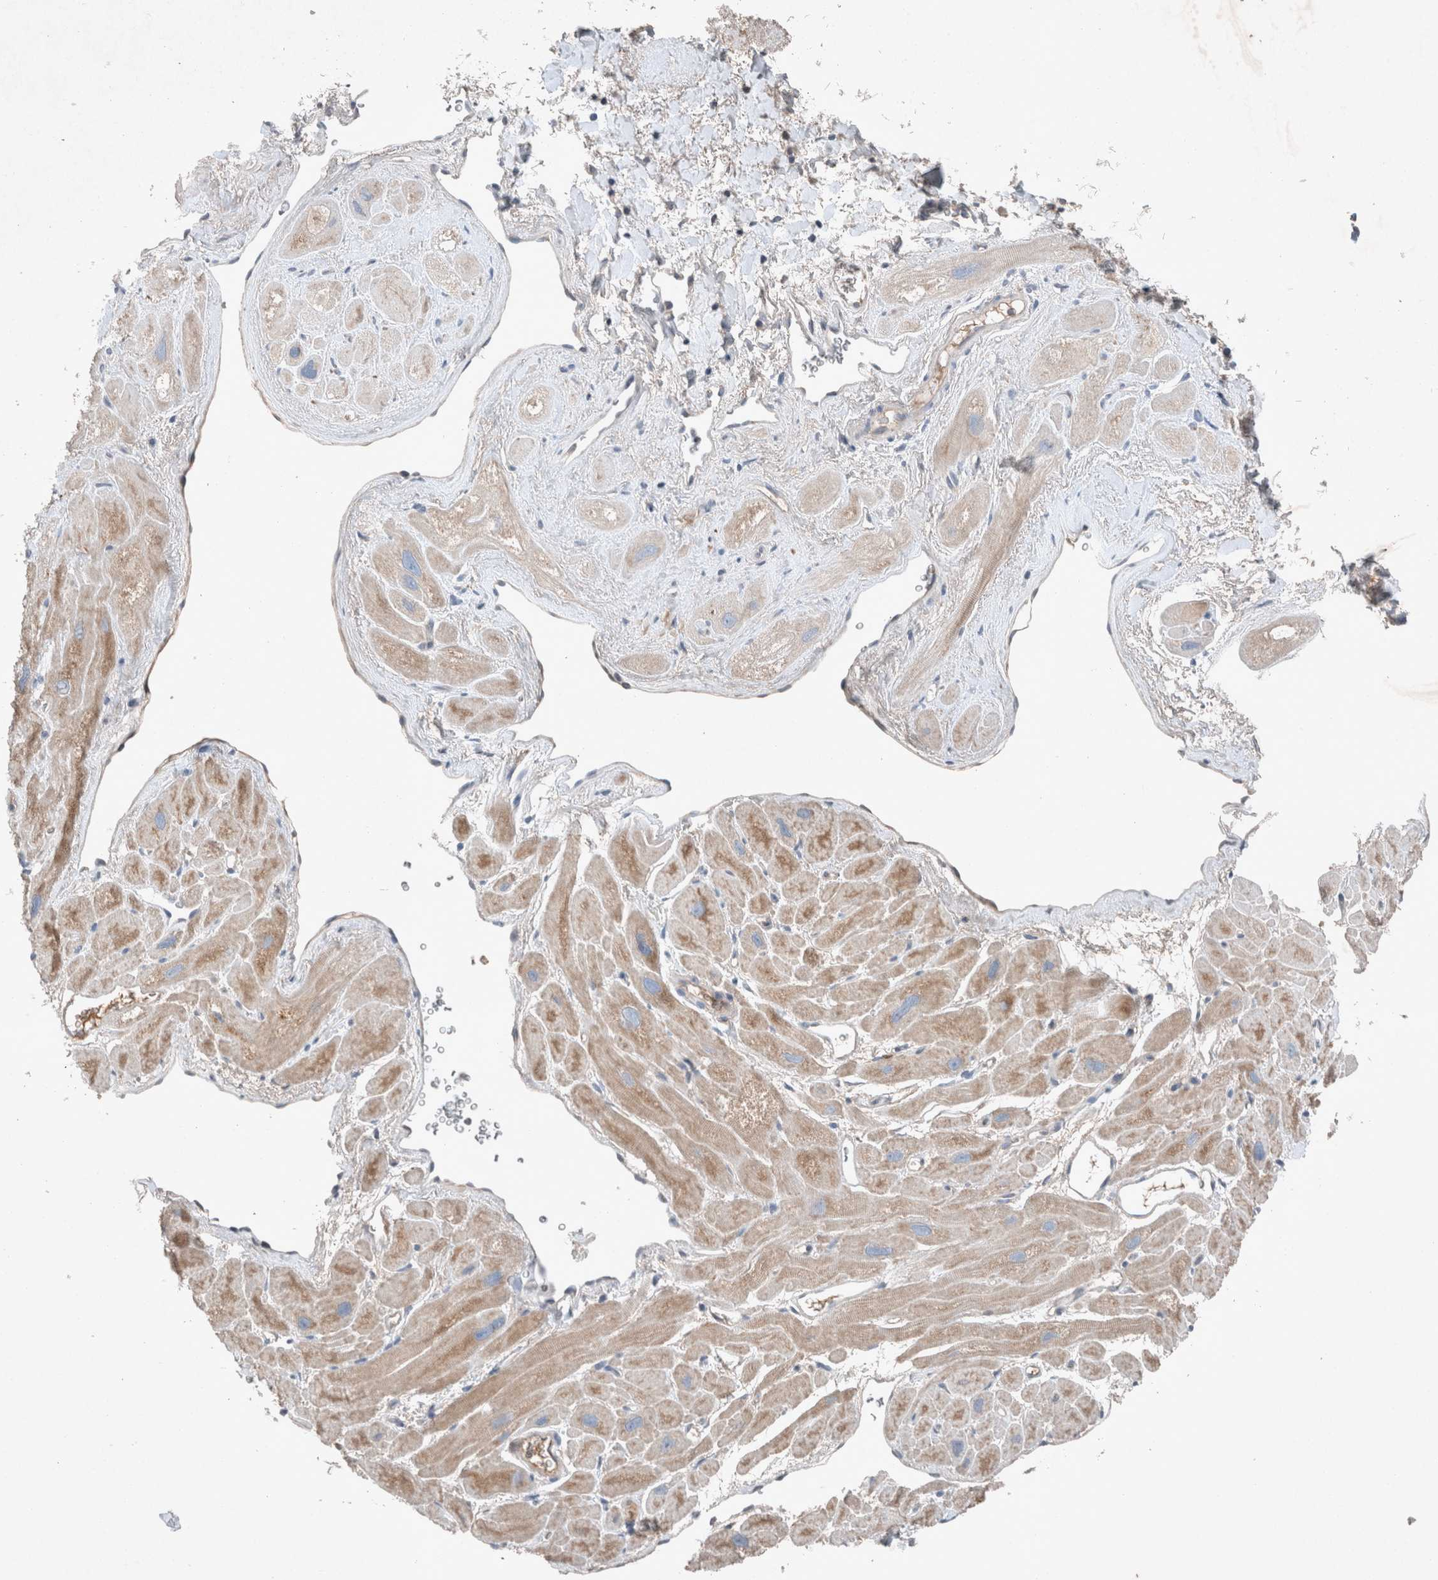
{"staining": {"intensity": "weak", "quantity": "25%-75%", "location": "cytoplasmic/membranous"}, "tissue": "heart muscle", "cell_type": "Cardiomyocytes", "image_type": "normal", "snomed": [{"axis": "morphology", "description": "Normal tissue, NOS"}, {"axis": "topography", "description": "Heart"}], "caption": "Immunohistochemistry (IHC) histopathology image of unremarkable heart muscle stained for a protein (brown), which exhibits low levels of weak cytoplasmic/membranous positivity in about 25%-75% of cardiomyocytes.", "gene": "UGCG", "patient": {"sex": "male", "age": 49}}